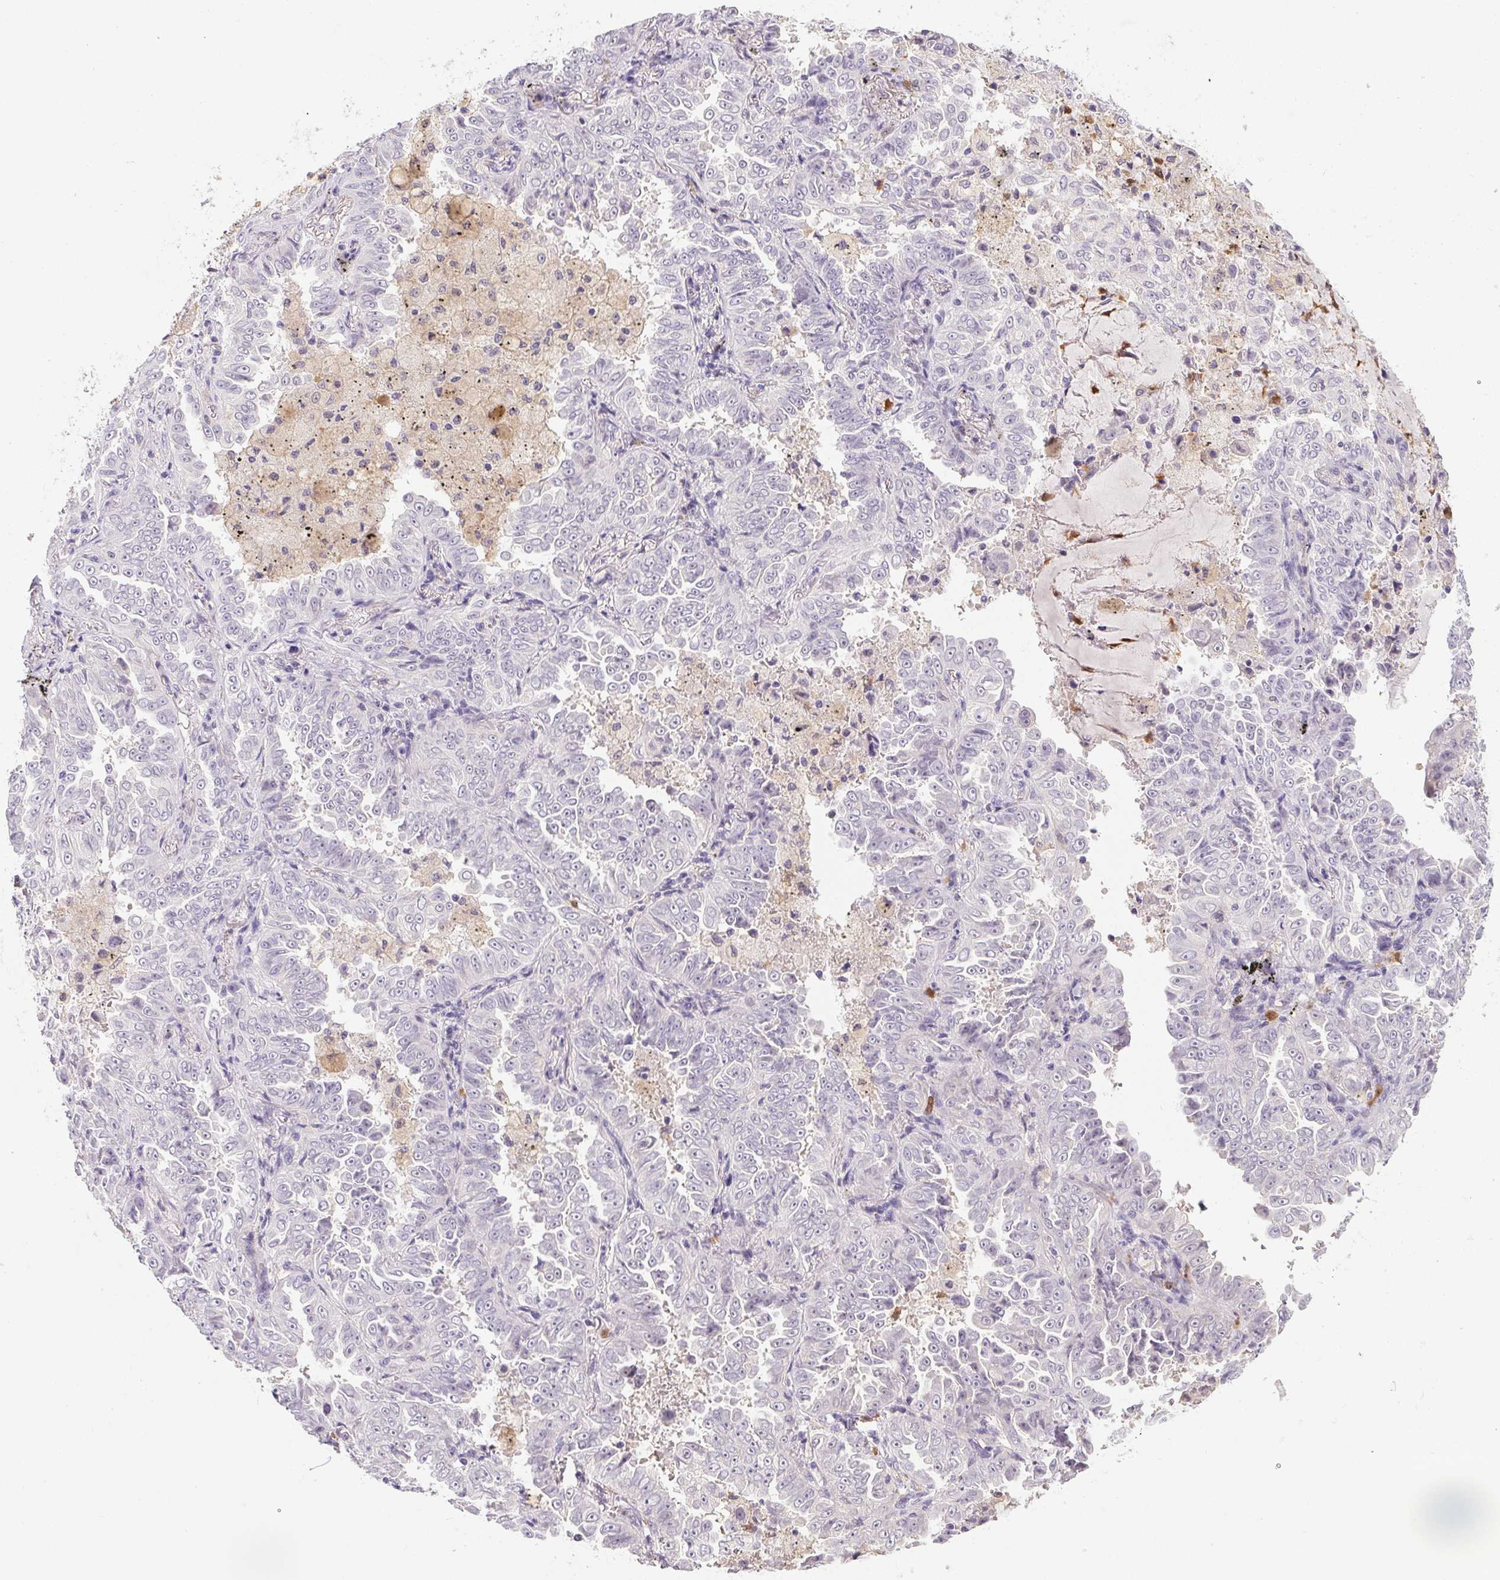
{"staining": {"intensity": "negative", "quantity": "none", "location": "none"}, "tissue": "lung cancer", "cell_type": "Tumor cells", "image_type": "cancer", "snomed": [{"axis": "morphology", "description": "Adenocarcinoma, NOS"}, {"axis": "topography", "description": "Lung"}], "caption": "This is a histopathology image of immunohistochemistry staining of lung cancer (adenocarcinoma), which shows no expression in tumor cells. The staining was performed using DAB to visualize the protein expression in brown, while the nuclei were stained in blue with hematoxylin (Magnification: 20x).", "gene": "DNAJC5G", "patient": {"sex": "female", "age": 52}}